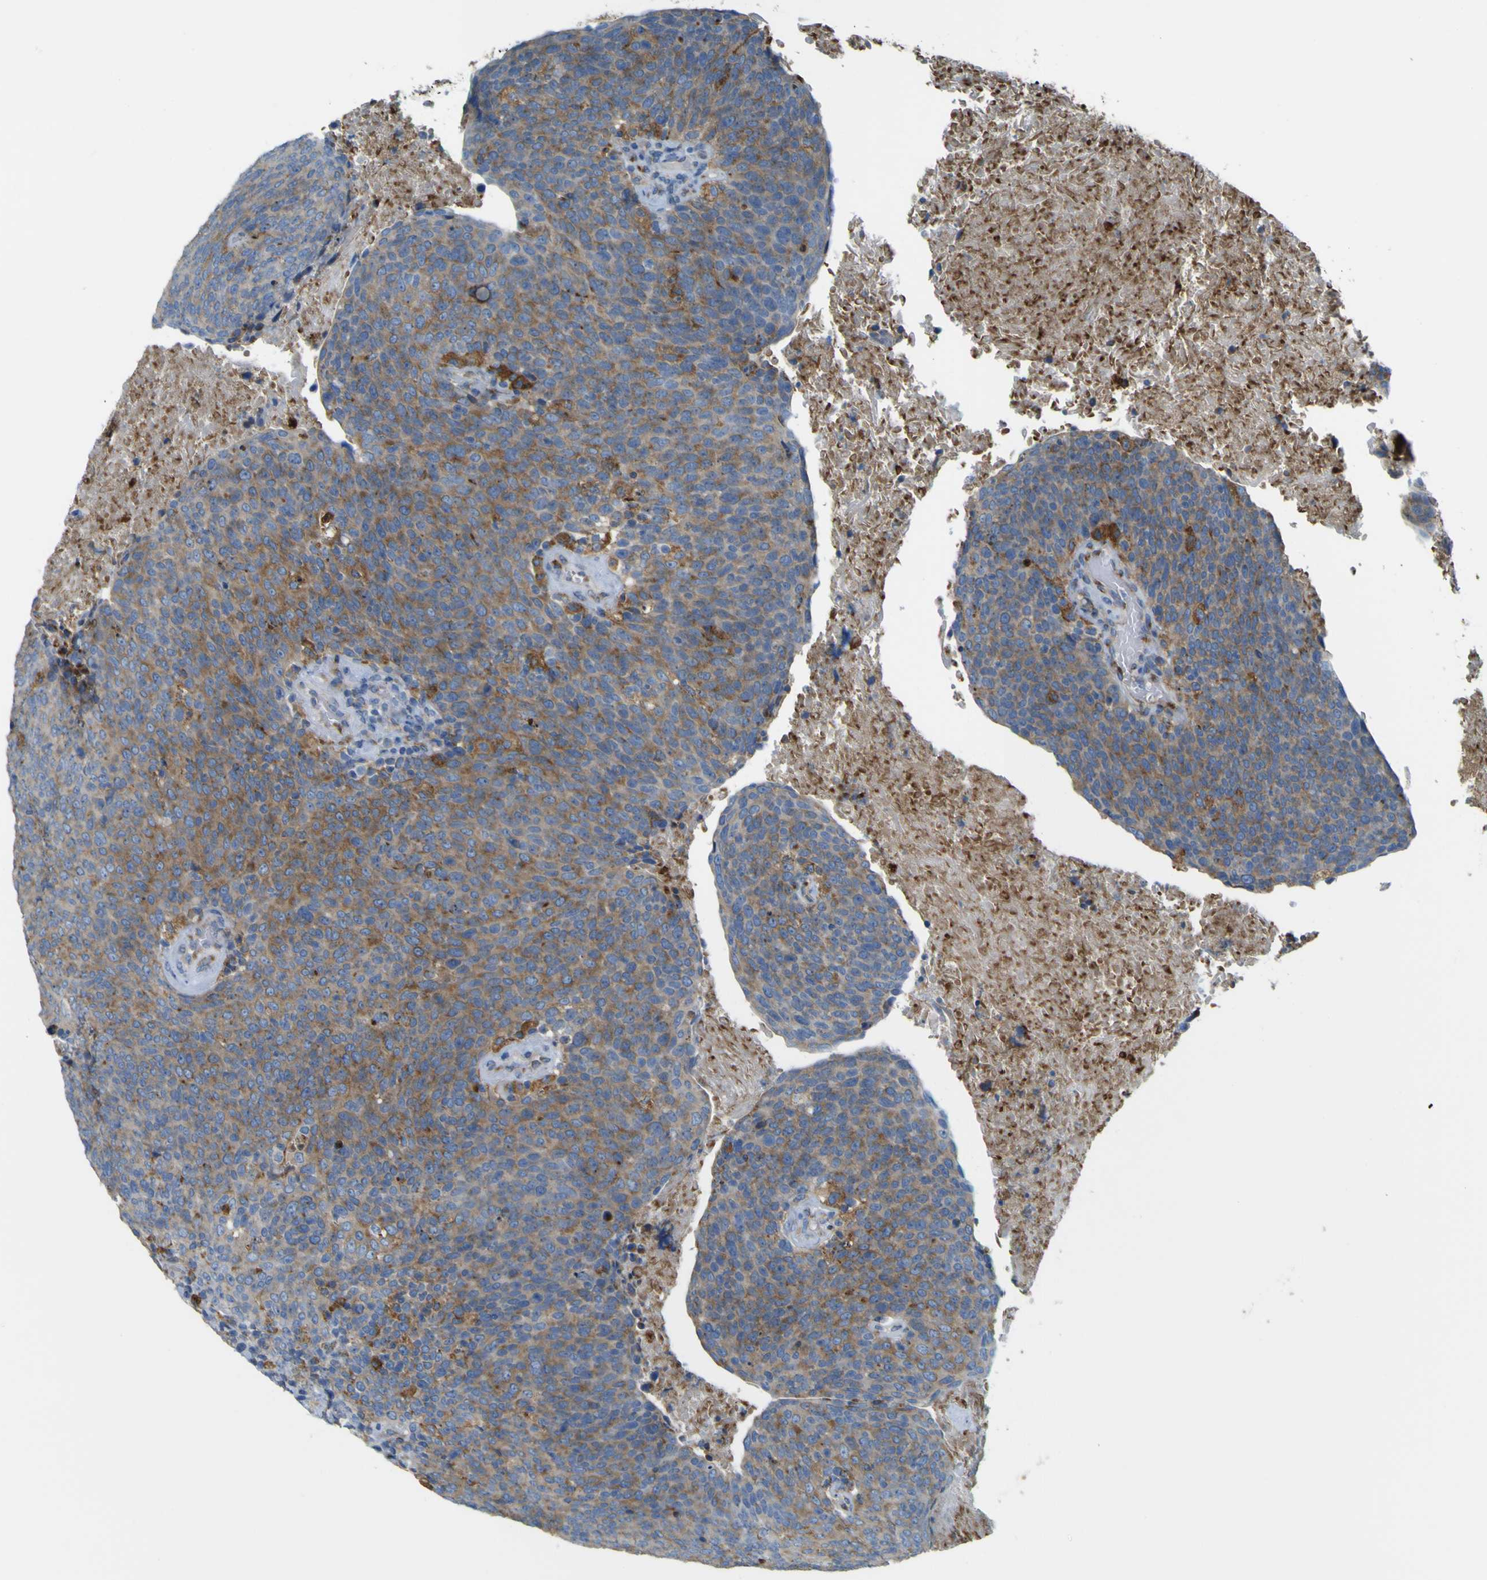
{"staining": {"intensity": "moderate", "quantity": ">75%", "location": "cytoplasmic/membranous"}, "tissue": "head and neck cancer", "cell_type": "Tumor cells", "image_type": "cancer", "snomed": [{"axis": "morphology", "description": "Squamous cell carcinoma, NOS"}, {"axis": "morphology", "description": "Squamous cell carcinoma, metastatic, NOS"}, {"axis": "topography", "description": "Lymph node"}, {"axis": "topography", "description": "Head-Neck"}], "caption": "A micrograph of head and neck metastatic squamous cell carcinoma stained for a protein shows moderate cytoplasmic/membranous brown staining in tumor cells. (IHC, brightfield microscopy, high magnification).", "gene": "IGF2R", "patient": {"sex": "male", "age": 62}}